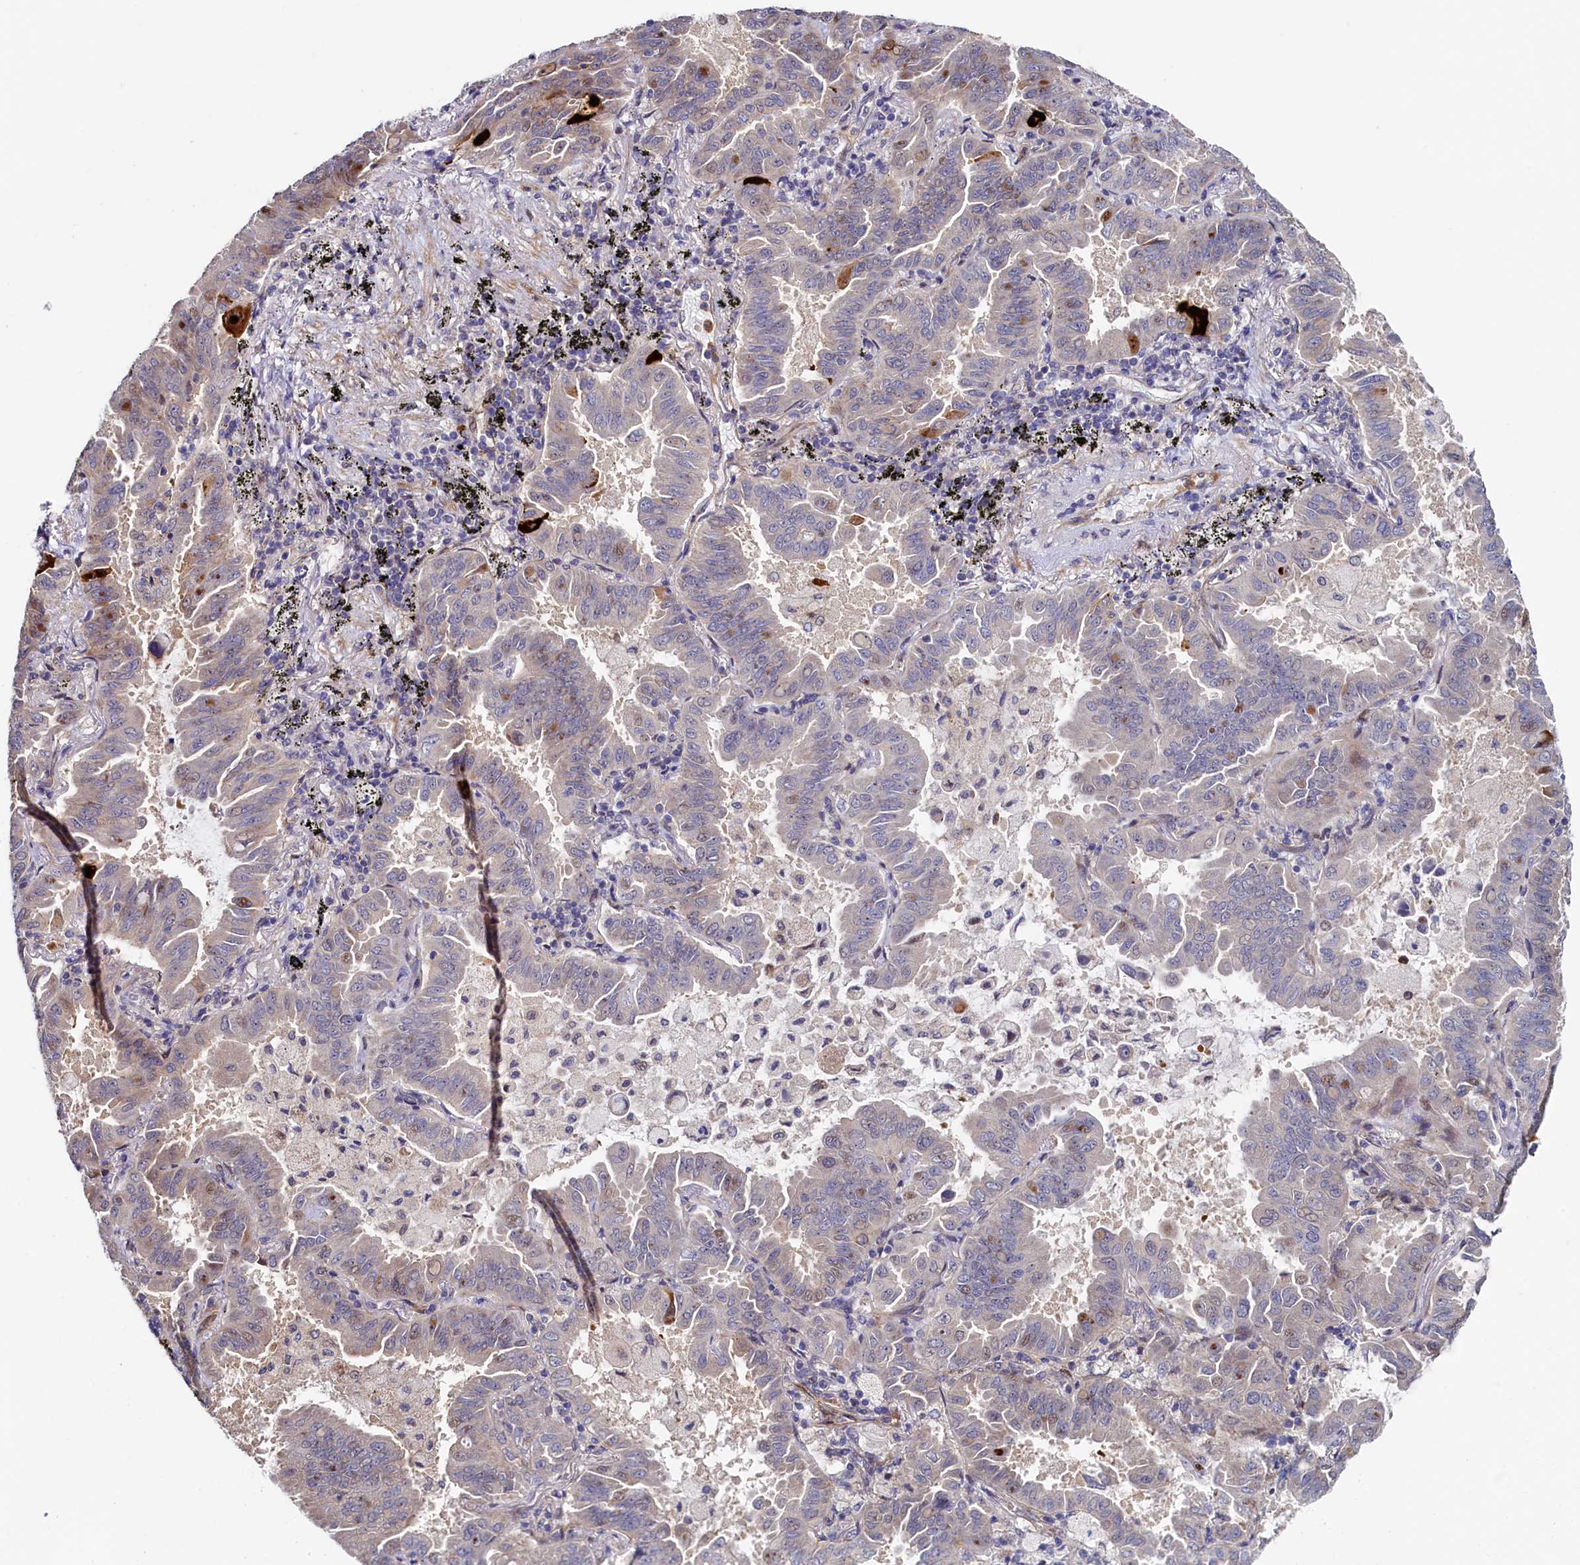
{"staining": {"intensity": "weak", "quantity": "<25%", "location": "nuclear"}, "tissue": "lung cancer", "cell_type": "Tumor cells", "image_type": "cancer", "snomed": [{"axis": "morphology", "description": "Adenocarcinoma, NOS"}, {"axis": "topography", "description": "Lung"}], "caption": "A photomicrograph of lung cancer stained for a protein exhibits no brown staining in tumor cells. (DAB immunohistochemistry, high magnification).", "gene": "PIK3C3", "patient": {"sex": "male", "age": 64}}